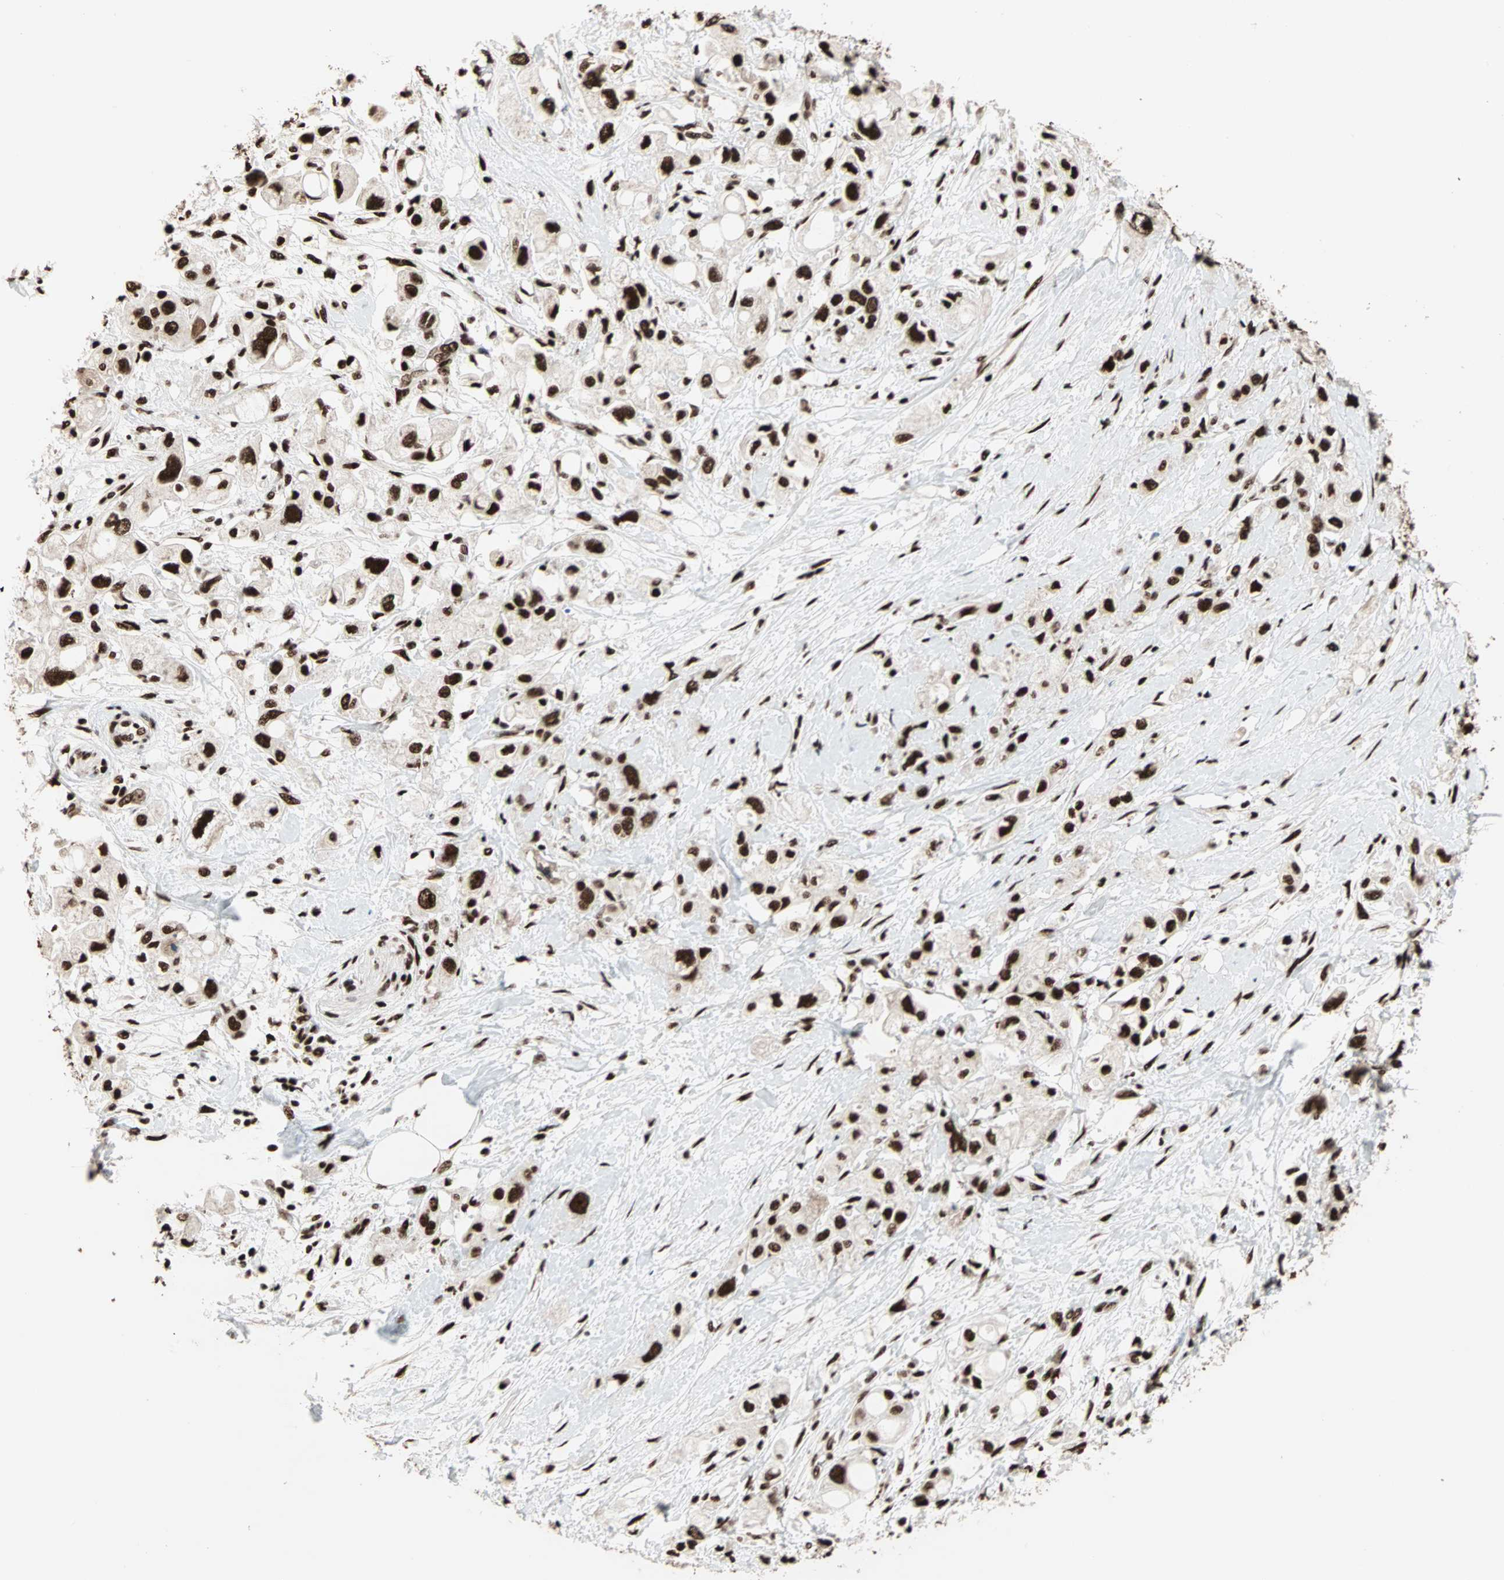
{"staining": {"intensity": "strong", "quantity": ">75%", "location": "nuclear"}, "tissue": "pancreatic cancer", "cell_type": "Tumor cells", "image_type": "cancer", "snomed": [{"axis": "morphology", "description": "Adenocarcinoma, NOS"}, {"axis": "topography", "description": "Pancreas"}], "caption": "Protein staining of pancreatic cancer tissue demonstrates strong nuclear positivity in about >75% of tumor cells. The staining was performed using DAB (3,3'-diaminobenzidine), with brown indicating positive protein expression. Nuclei are stained blue with hematoxylin.", "gene": "ILF2", "patient": {"sex": "female", "age": 56}}